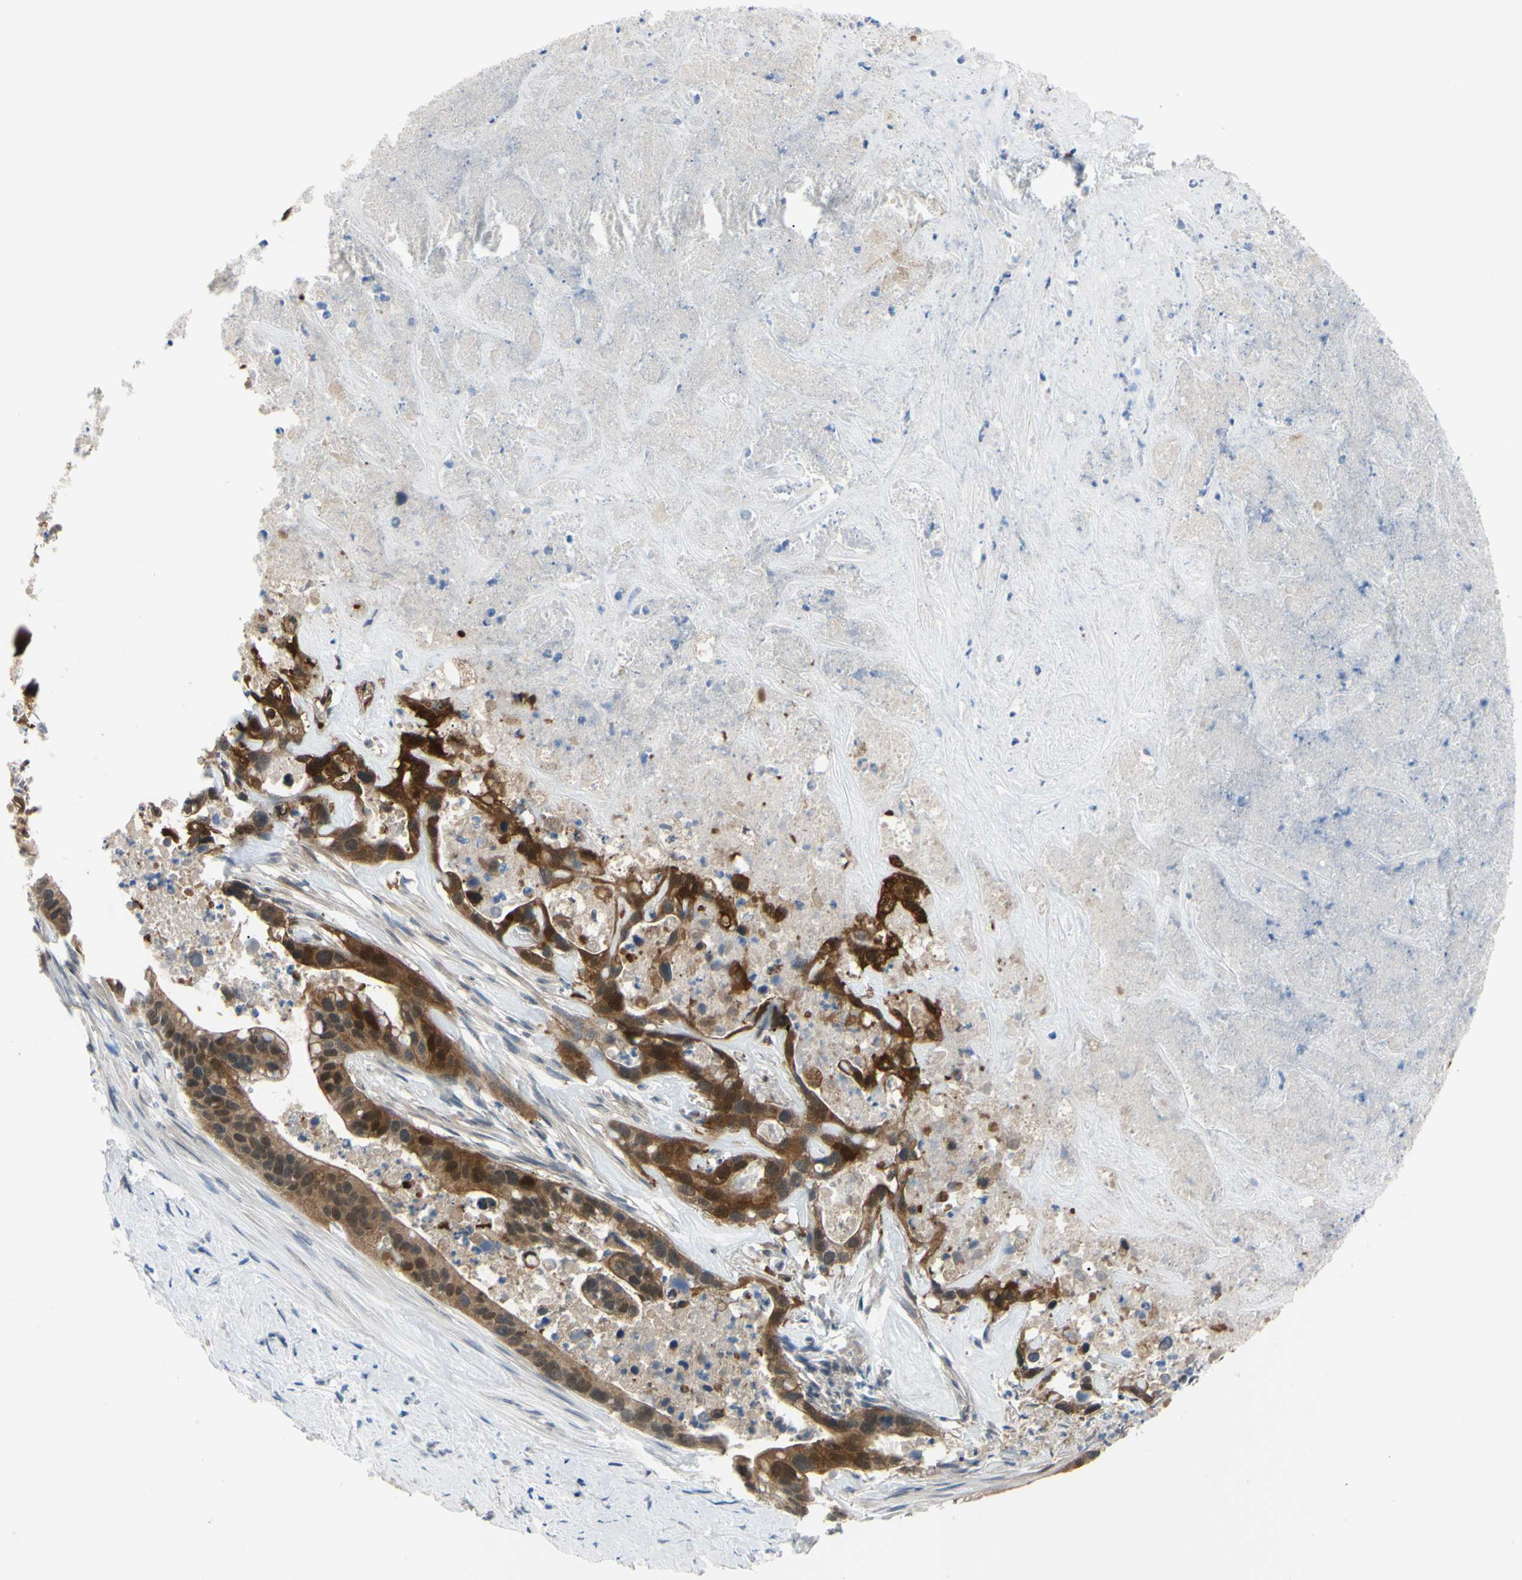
{"staining": {"intensity": "moderate", "quantity": ">75%", "location": "cytoplasmic/membranous,nuclear"}, "tissue": "liver cancer", "cell_type": "Tumor cells", "image_type": "cancer", "snomed": [{"axis": "morphology", "description": "Cholangiocarcinoma"}, {"axis": "topography", "description": "Liver"}], "caption": "A brown stain labels moderate cytoplasmic/membranous and nuclear staining of a protein in cholangiocarcinoma (liver) tumor cells.", "gene": "NOL3", "patient": {"sex": "female", "age": 65}}